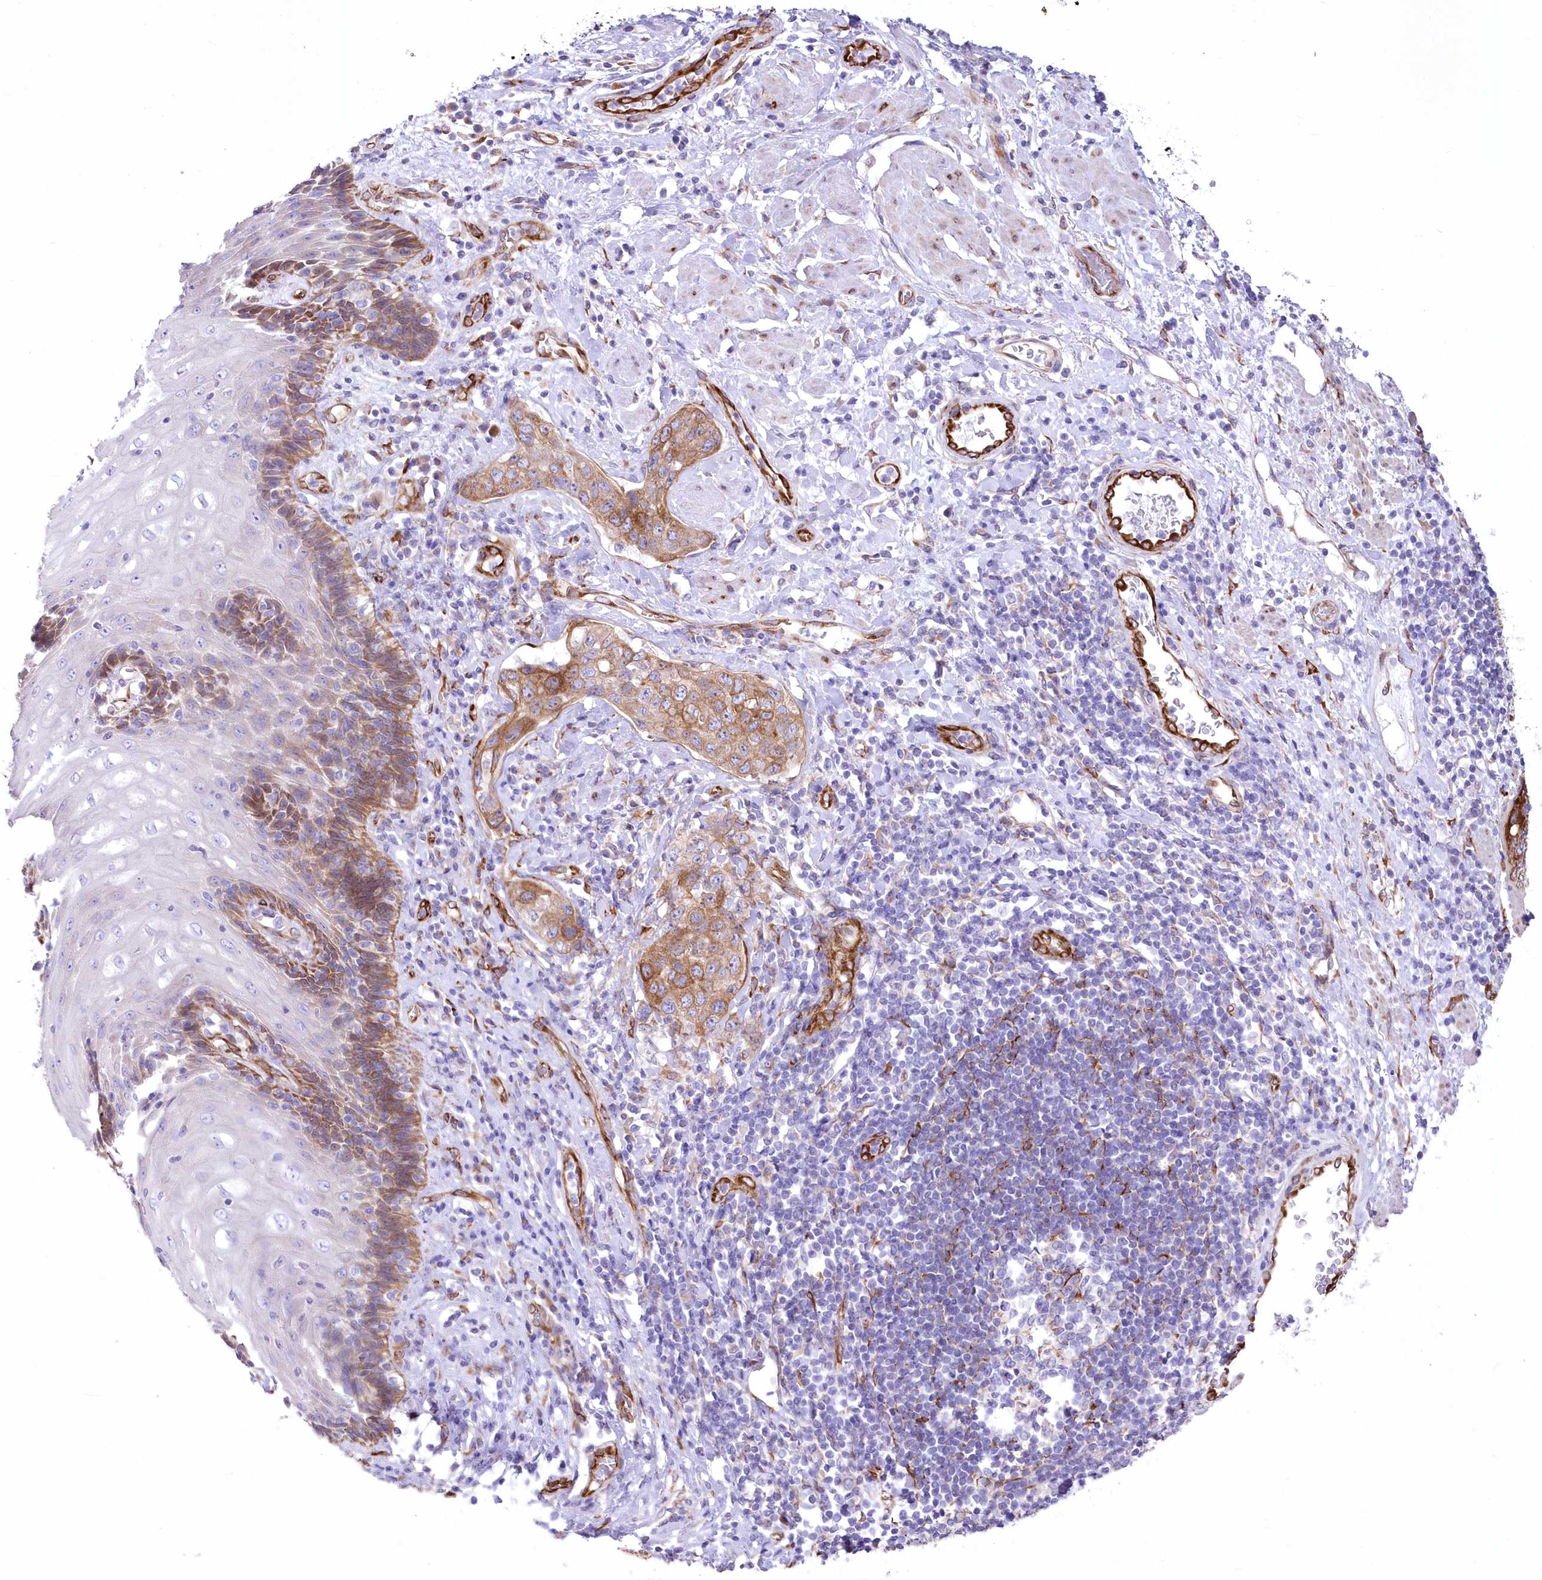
{"staining": {"intensity": "moderate", "quantity": ">75%", "location": "cytoplasmic/membranous"}, "tissue": "stomach cancer", "cell_type": "Tumor cells", "image_type": "cancer", "snomed": [{"axis": "morphology", "description": "Adenocarcinoma, NOS"}, {"axis": "topography", "description": "Stomach"}], "caption": "A medium amount of moderate cytoplasmic/membranous staining is seen in about >75% of tumor cells in stomach cancer tissue. The protein of interest is shown in brown color, while the nuclei are stained blue.", "gene": "YTHDC2", "patient": {"sex": "male", "age": 48}}